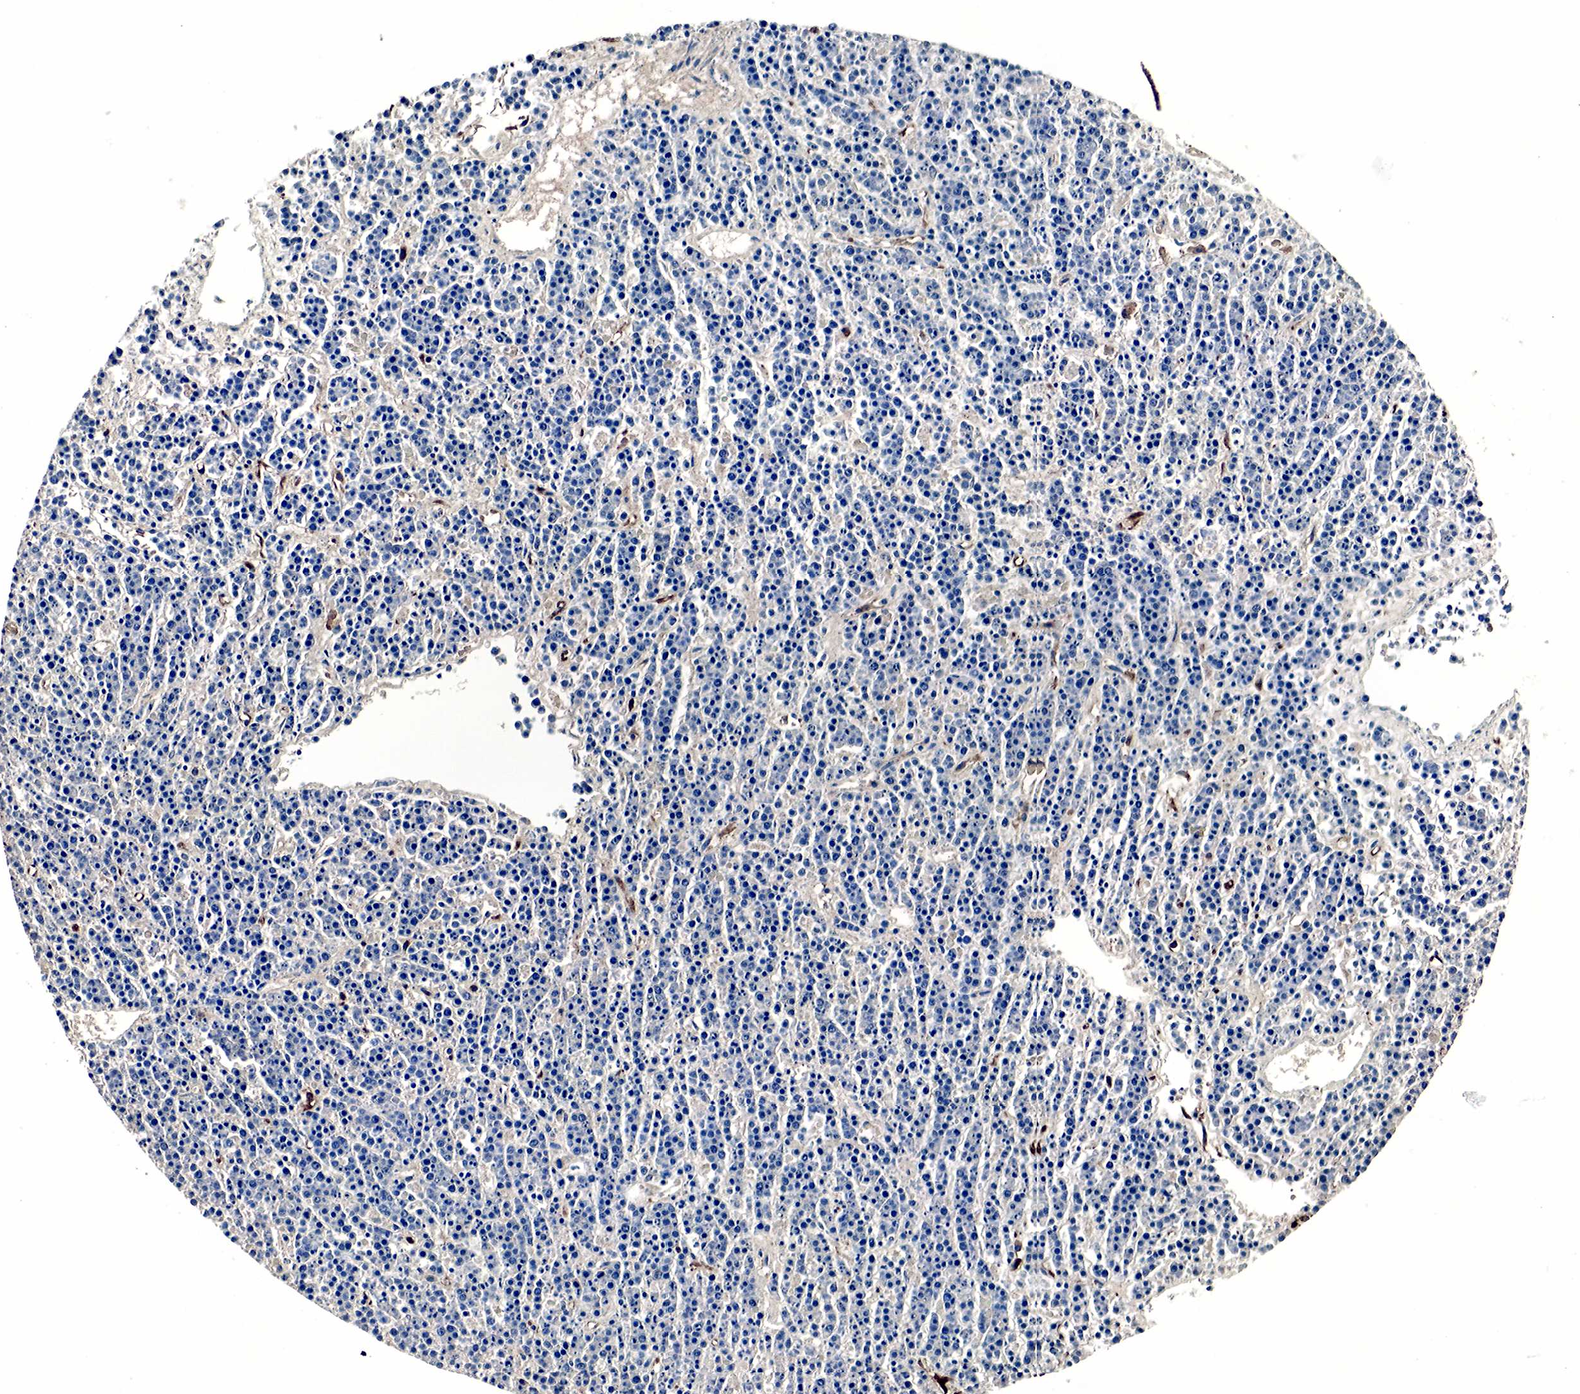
{"staining": {"intensity": "negative", "quantity": "none", "location": "none"}, "tissue": "lymphoma", "cell_type": "Tumor cells", "image_type": "cancer", "snomed": [{"axis": "morphology", "description": "Malignant lymphoma, non-Hodgkin's type, High grade"}, {"axis": "topography", "description": "Ovary"}], "caption": "High power microscopy image of an immunohistochemistry micrograph of high-grade malignant lymphoma, non-Hodgkin's type, revealing no significant staining in tumor cells.", "gene": "SPIN1", "patient": {"sex": "female", "age": 56}}